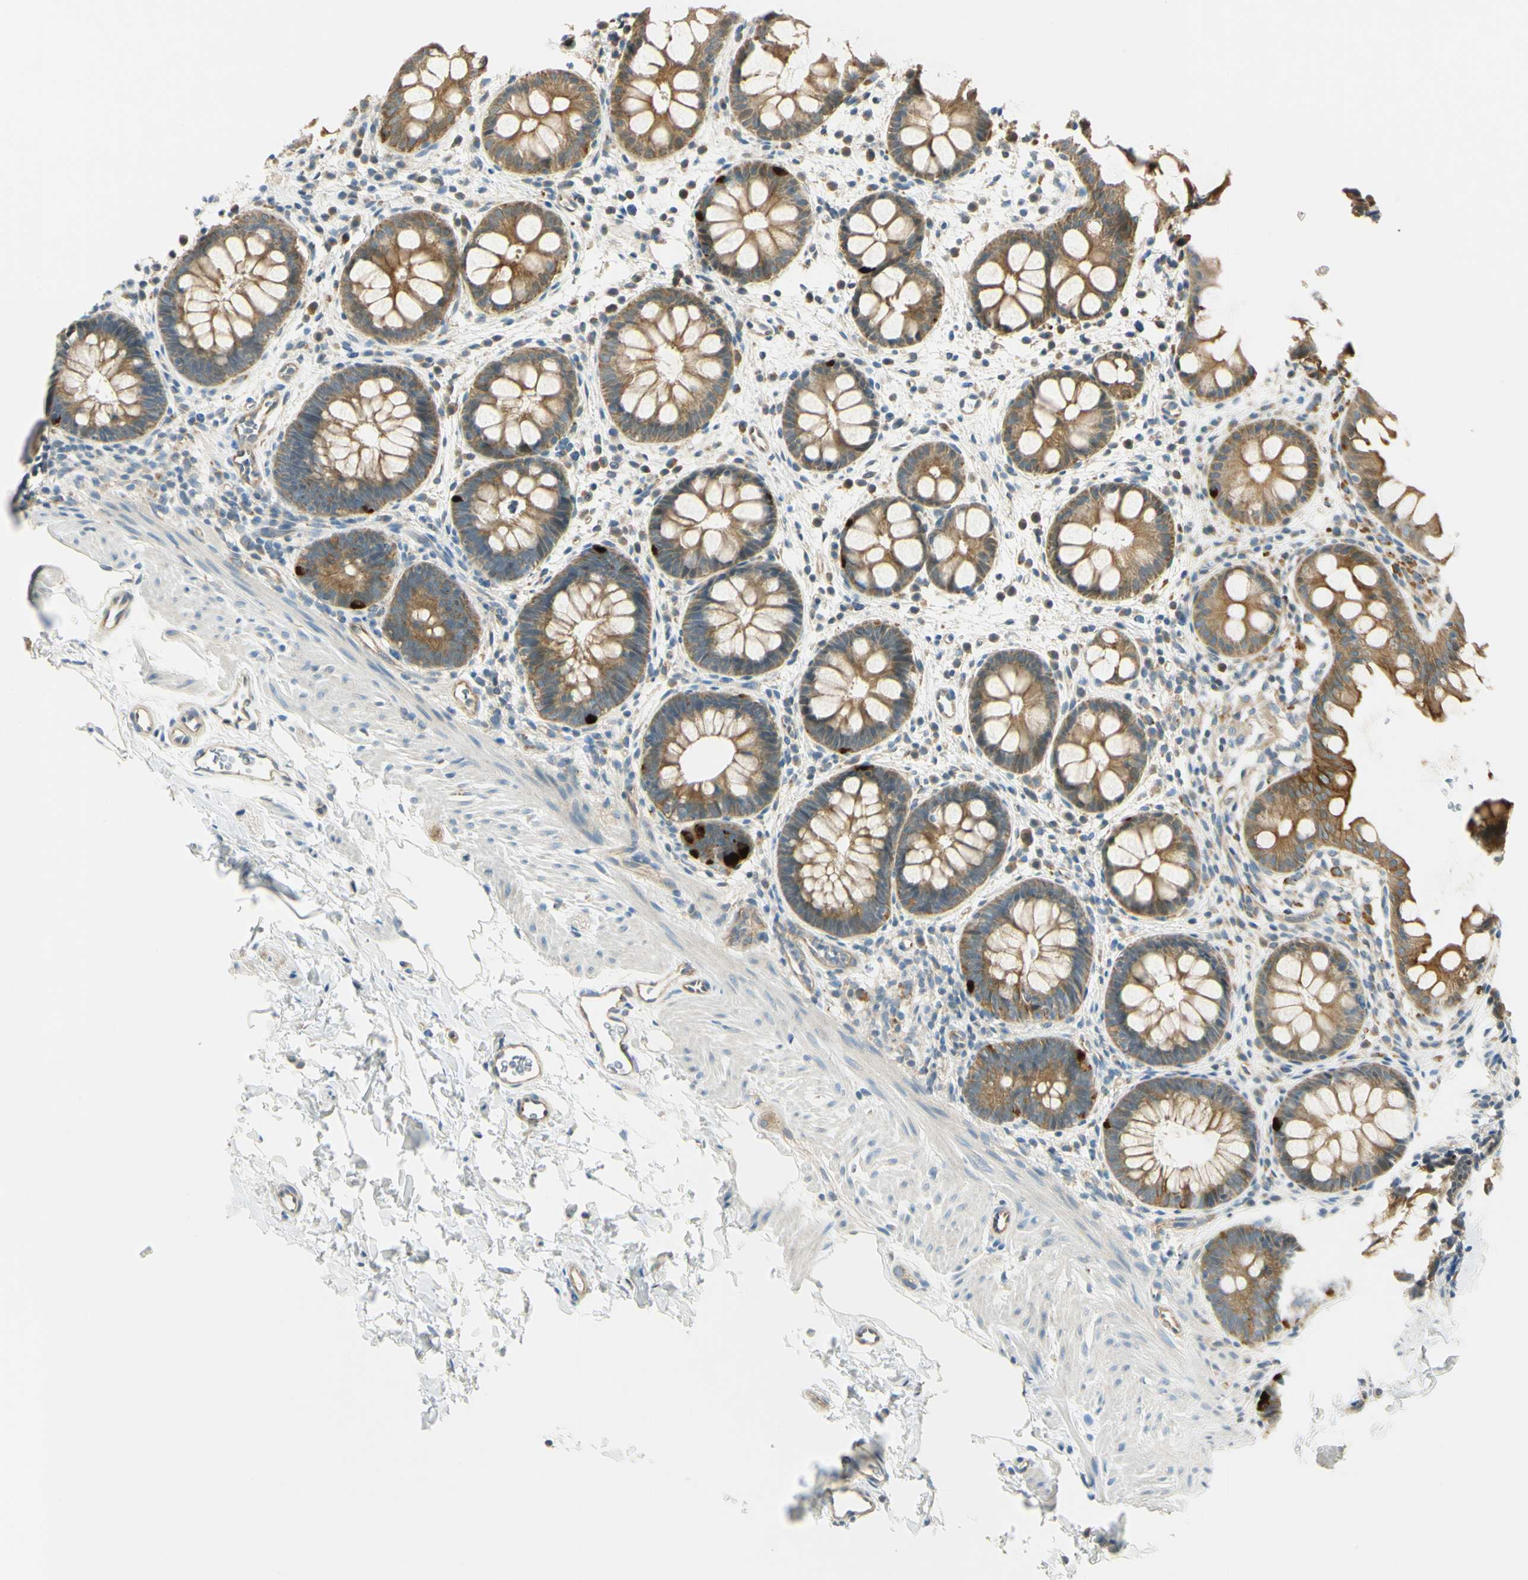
{"staining": {"intensity": "moderate", "quantity": ">75%", "location": "cytoplasmic/membranous"}, "tissue": "rectum", "cell_type": "Glandular cells", "image_type": "normal", "snomed": [{"axis": "morphology", "description": "Normal tissue, NOS"}, {"axis": "topography", "description": "Rectum"}], "caption": "The image shows immunohistochemical staining of unremarkable rectum. There is moderate cytoplasmic/membranous positivity is appreciated in about >75% of glandular cells. The staining was performed using DAB (3,3'-diaminobenzidine) to visualize the protein expression in brown, while the nuclei were stained in blue with hematoxylin (Magnification: 20x).", "gene": "LAMA3", "patient": {"sex": "female", "age": 24}}